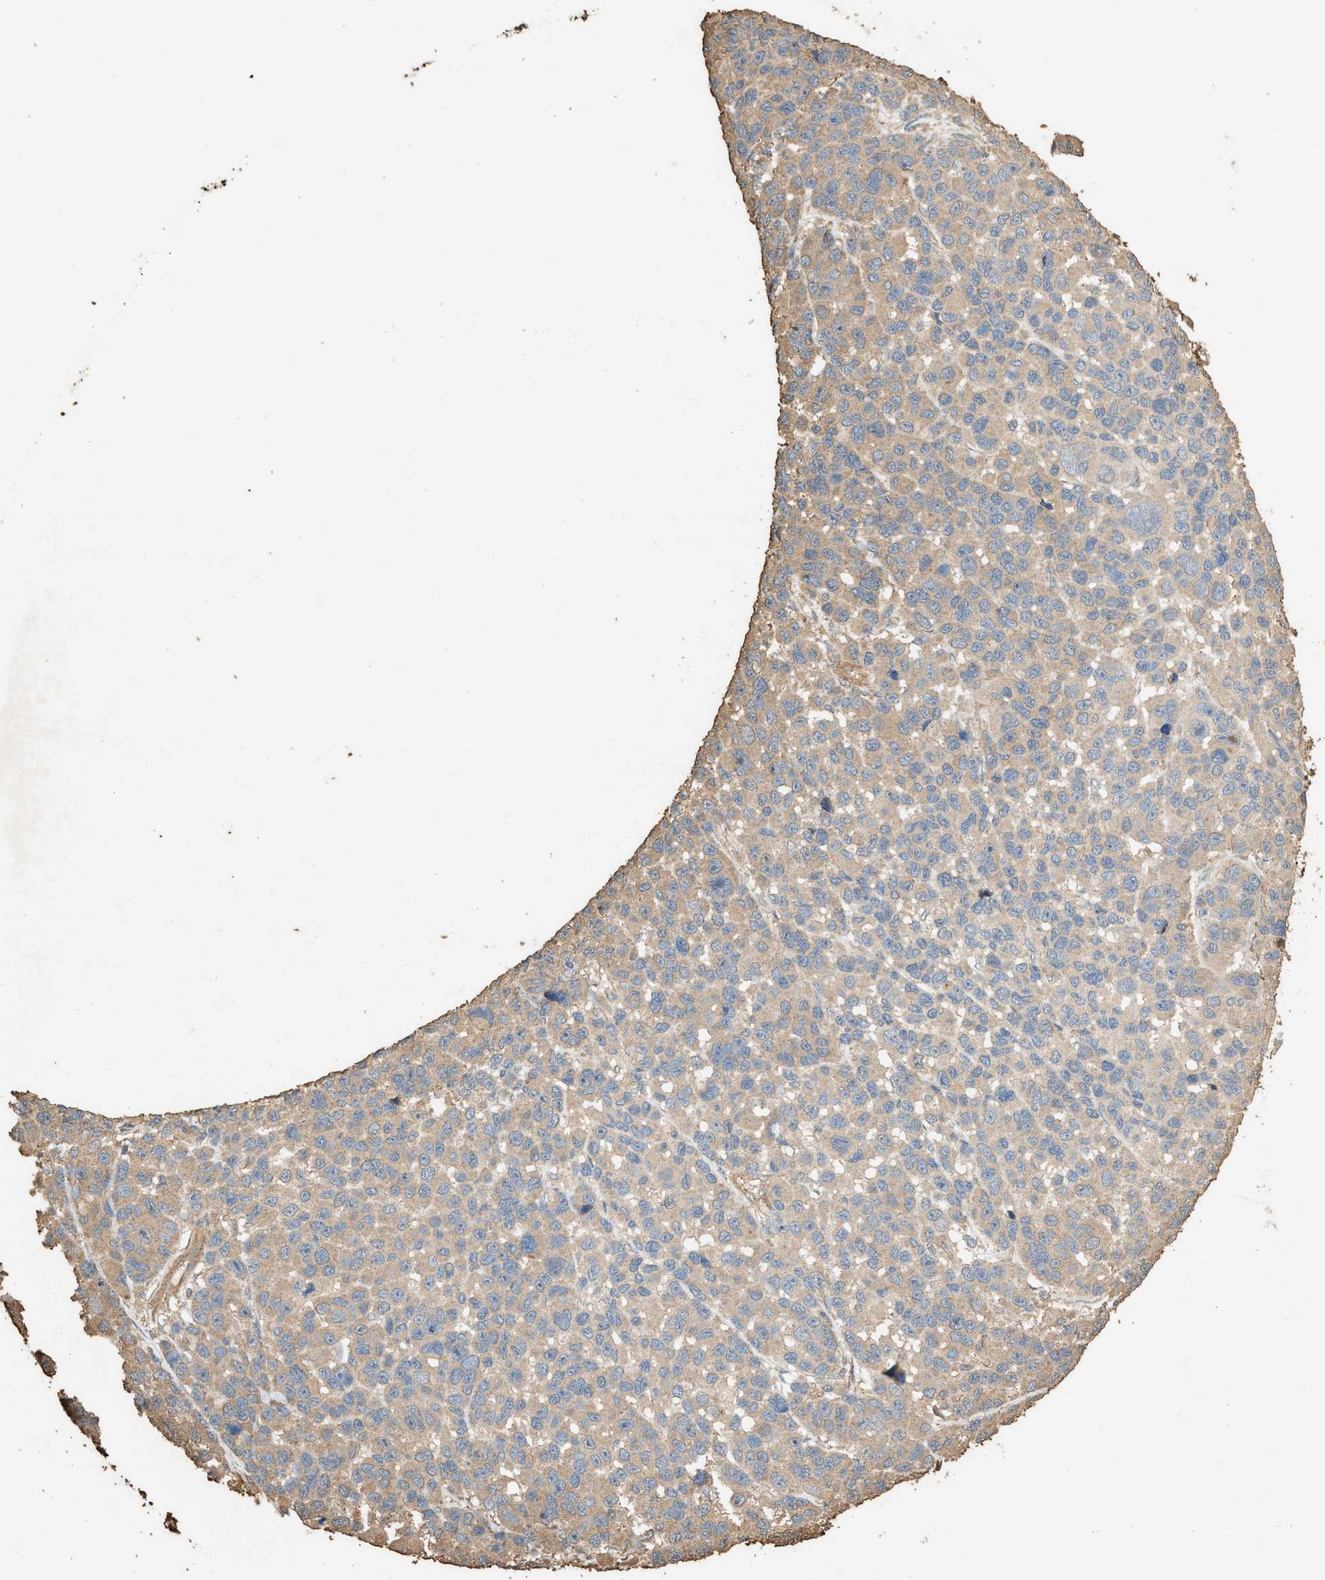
{"staining": {"intensity": "weak", "quantity": "25%-75%", "location": "cytoplasmic/membranous"}, "tissue": "melanoma", "cell_type": "Tumor cells", "image_type": "cancer", "snomed": [{"axis": "morphology", "description": "Malignant melanoma, NOS"}, {"axis": "topography", "description": "Skin"}], "caption": "Weak cytoplasmic/membranous staining for a protein is present in about 25%-75% of tumor cells of melanoma using IHC.", "gene": "DCAF7", "patient": {"sex": "male", "age": 53}}